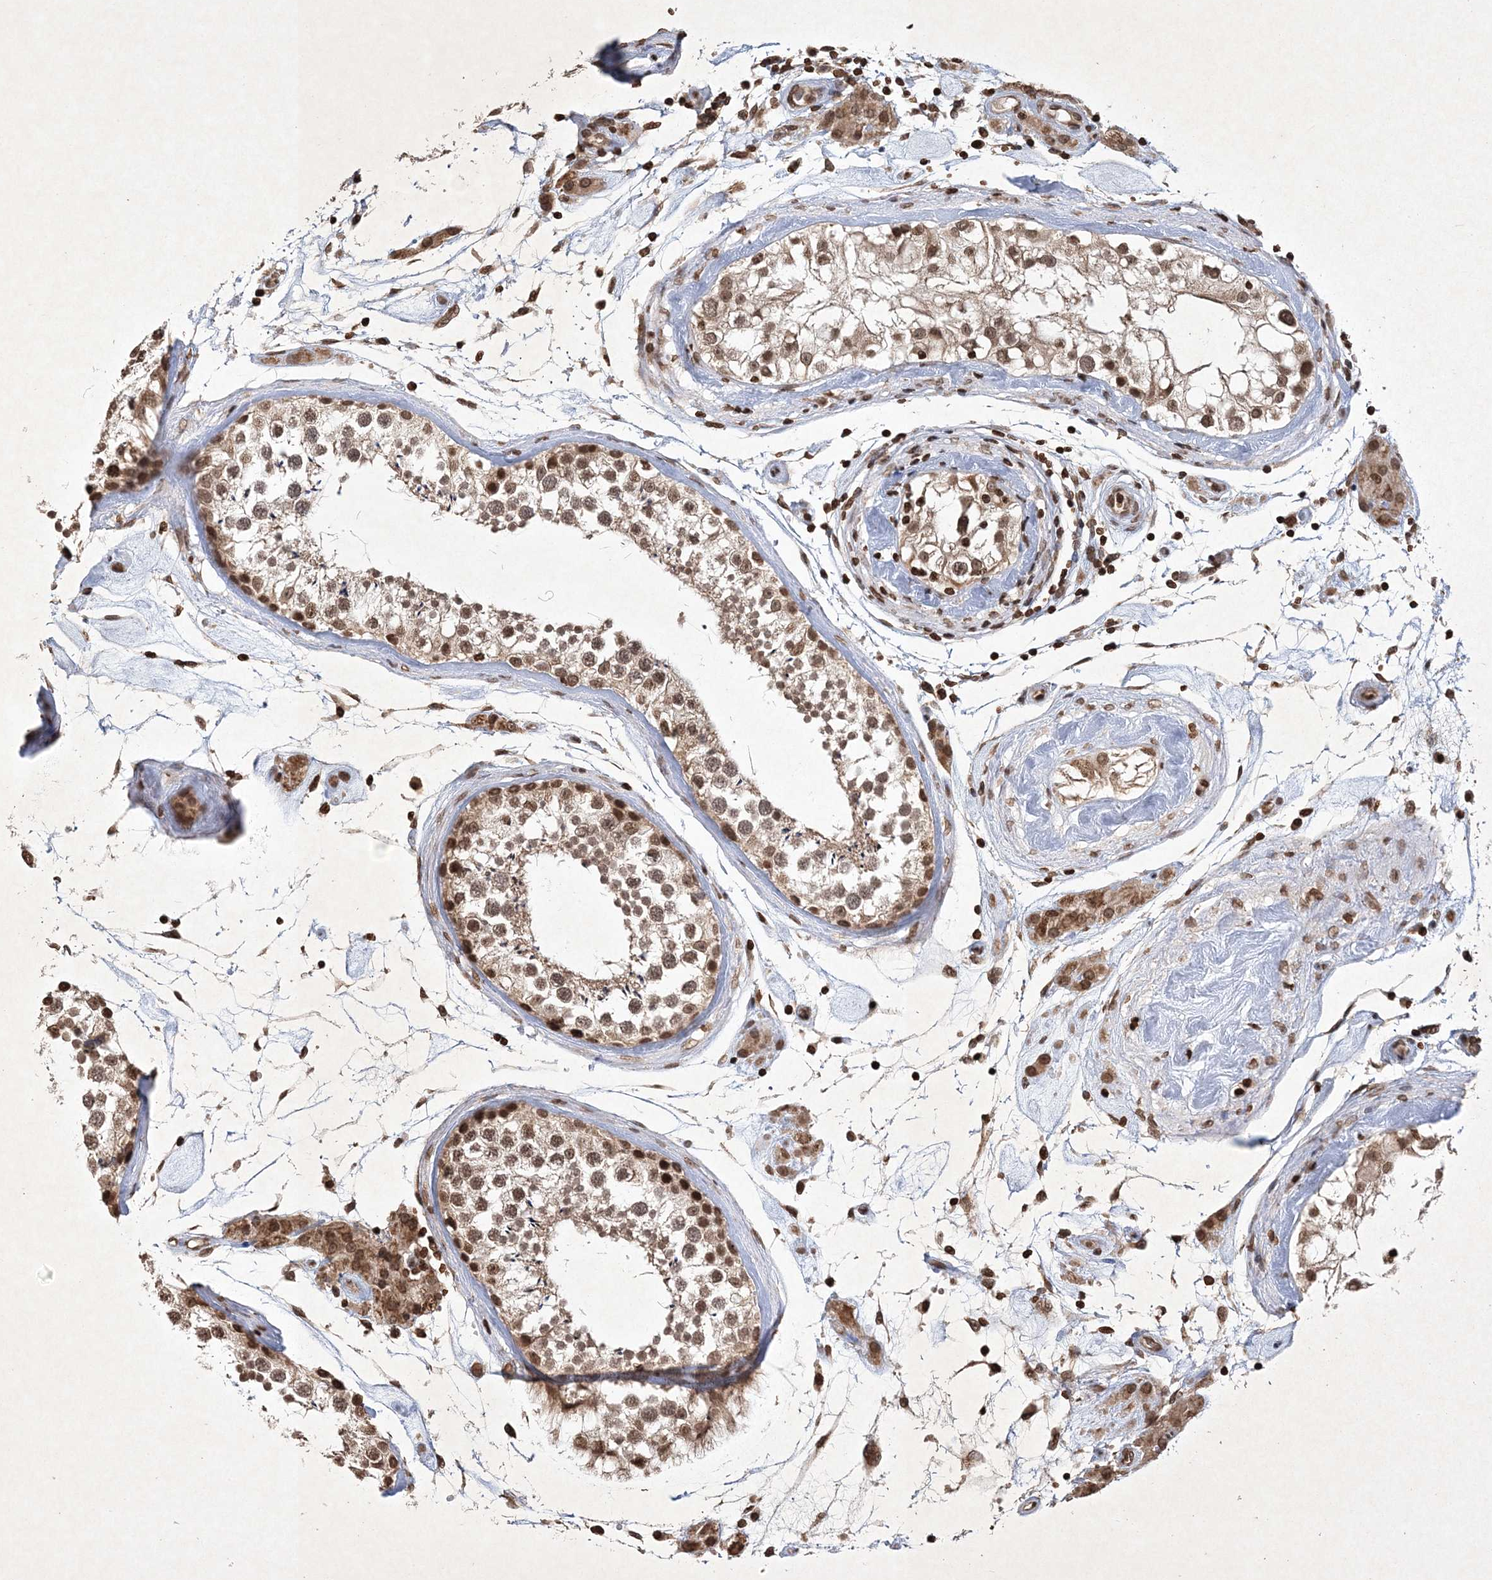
{"staining": {"intensity": "moderate", "quantity": ">75%", "location": "nuclear"}, "tissue": "testis", "cell_type": "Cells in seminiferous ducts", "image_type": "normal", "snomed": [{"axis": "morphology", "description": "Normal tissue, NOS"}, {"axis": "topography", "description": "Testis"}], "caption": "Benign testis displays moderate nuclear positivity in about >75% of cells in seminiferous ducts, visualized by immunohistochemistry. The staining was performed using DAB to visualize the protein expression in brown, while the nuclei were stained in blue with hematoxylin (Magnification: 20x).", "gene": "NEDD9", "patient": {"sex": "male", "age": 46}}